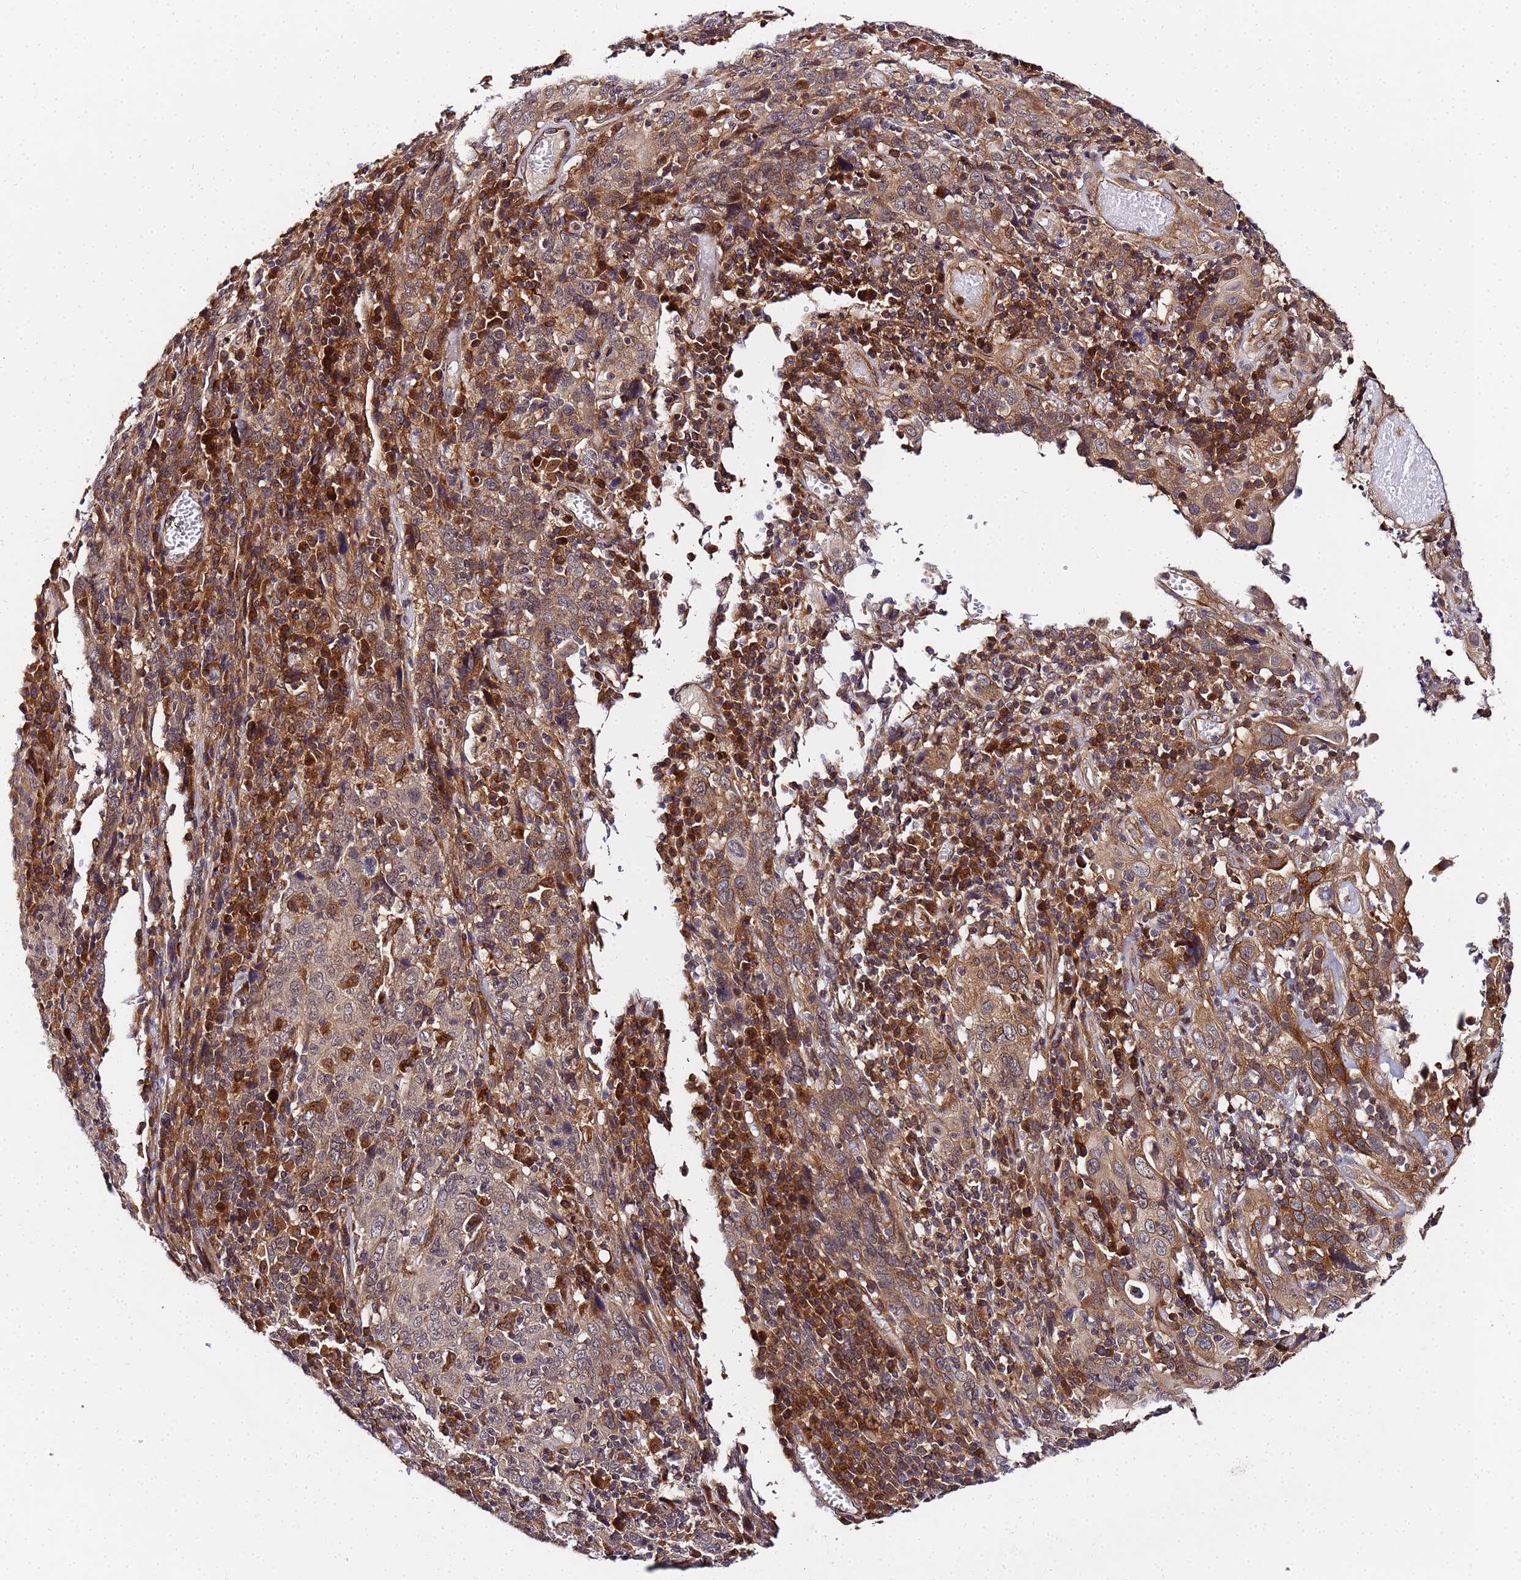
{"staining": {"intensity": "moderate", "quantity": ">75%", "location": "cytoplasmic/membranous"}, "tissue": "cervical cancer", "cell_type": "Tumor cells", "image_type": "cancer", "snomed": [{"axis": "morphology", "description": "Squamous cell carcinoma, NOS"}, {"axis": "topography", "description": "Cervix"}], "caption": "Brown immunohistochemical staining in human cervical cancer (squamous cell carcinoma) displays moderate cytoplasmic/membranous staining in about >75% of tumor cells.", "gene": "UNC93B1", "patient": {"sex": "female", "age": 46}}